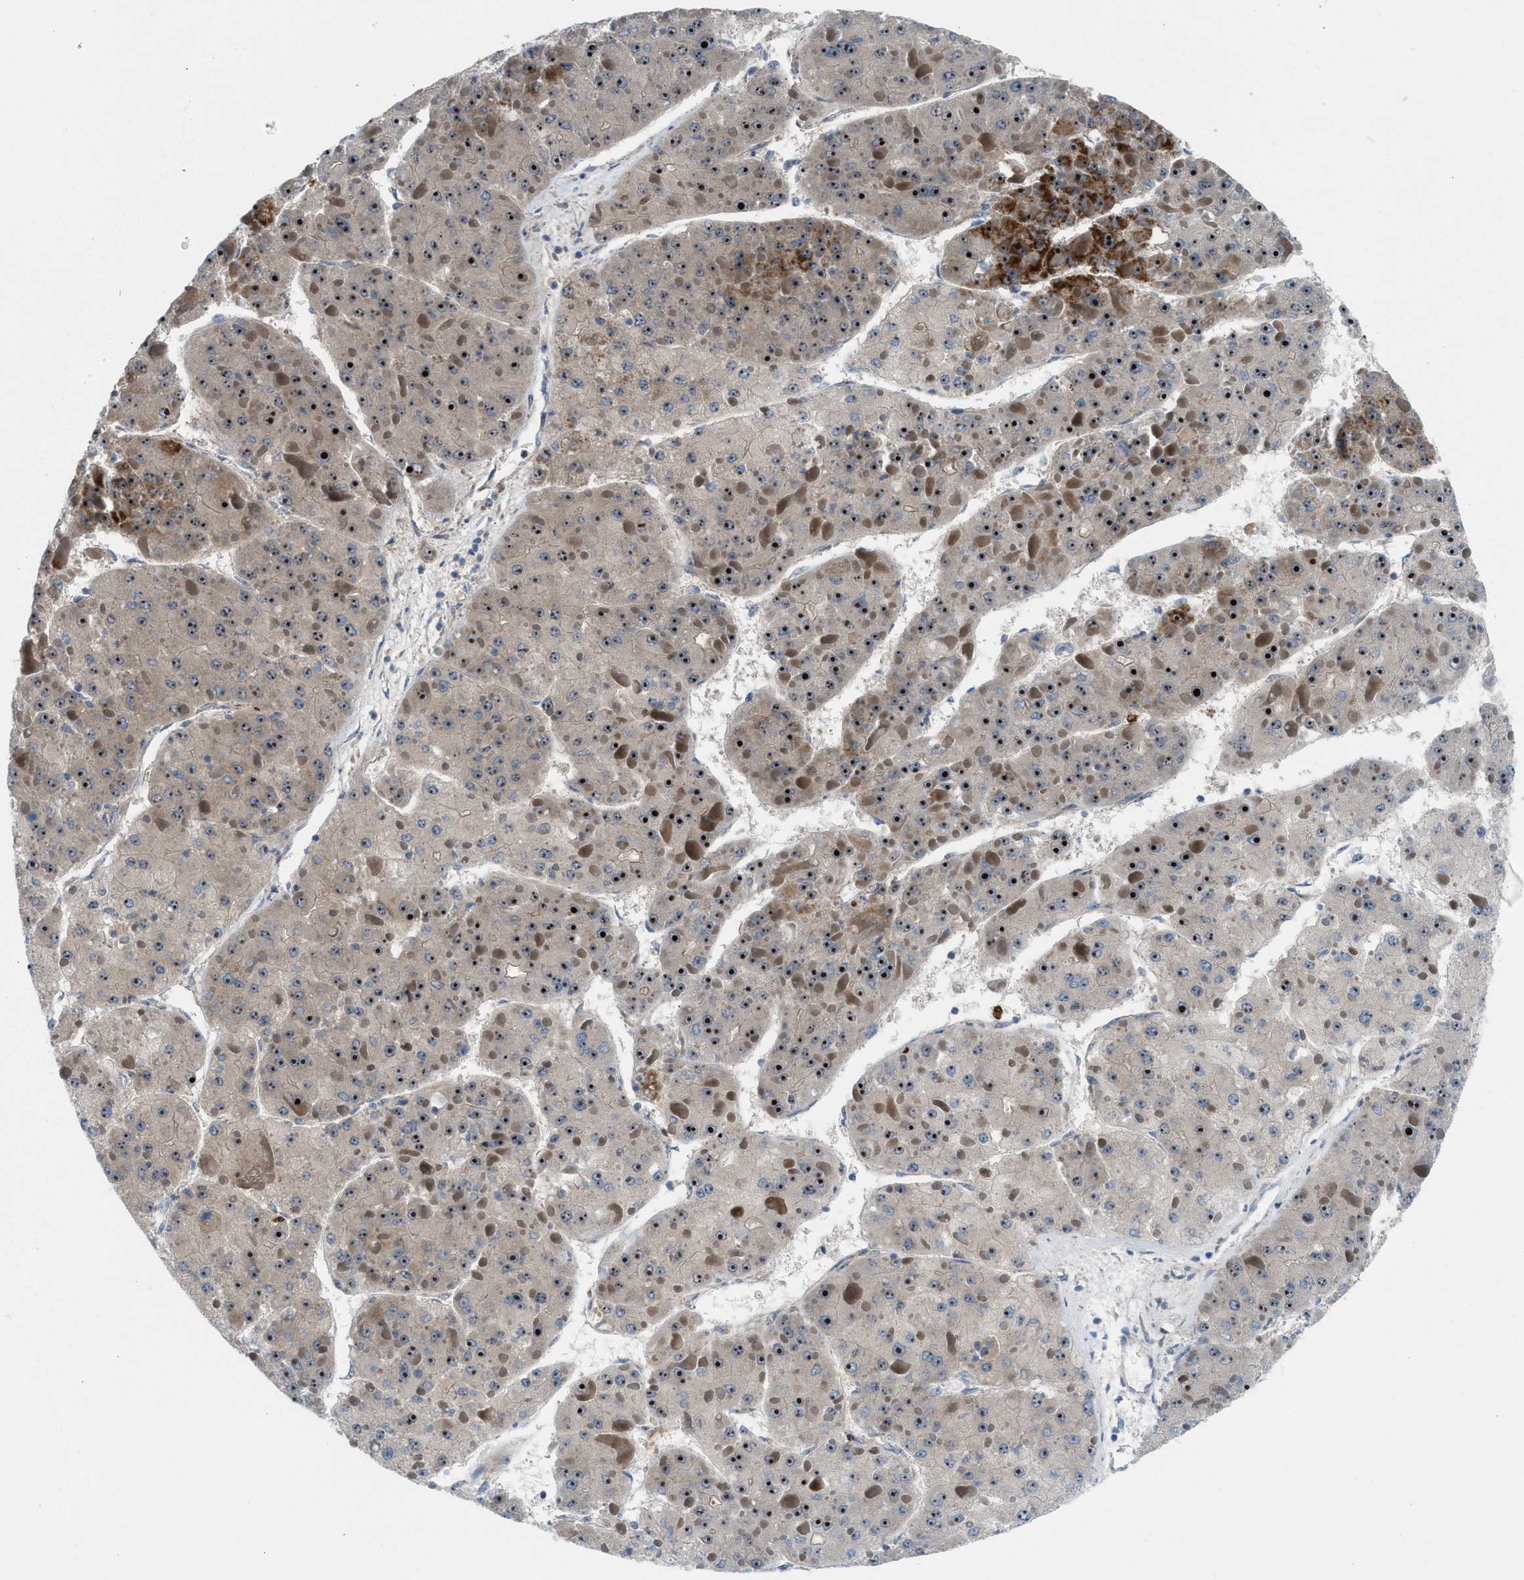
{"staining": {"intensity": "strong", "quantity": ">75%", "location": "nuclear"}, "tissue": "liver cancer", "cell_type": "Tumor cells", "image_type": "cancer", "snomed": [{"axis": "morphology", "description": "Carcinoma, Hepatocellular, NOS"}, {"axis": "topography", "description": "Liver"}], "caption": "An image showing strong nuclear expression in approximately >75% of tumor cells in hepatocellular carcinoma (liver), as visualized by brown immunohistochemical staining.", "gene": "TPH1", "patient": {"sex": "female", "age": 73}}